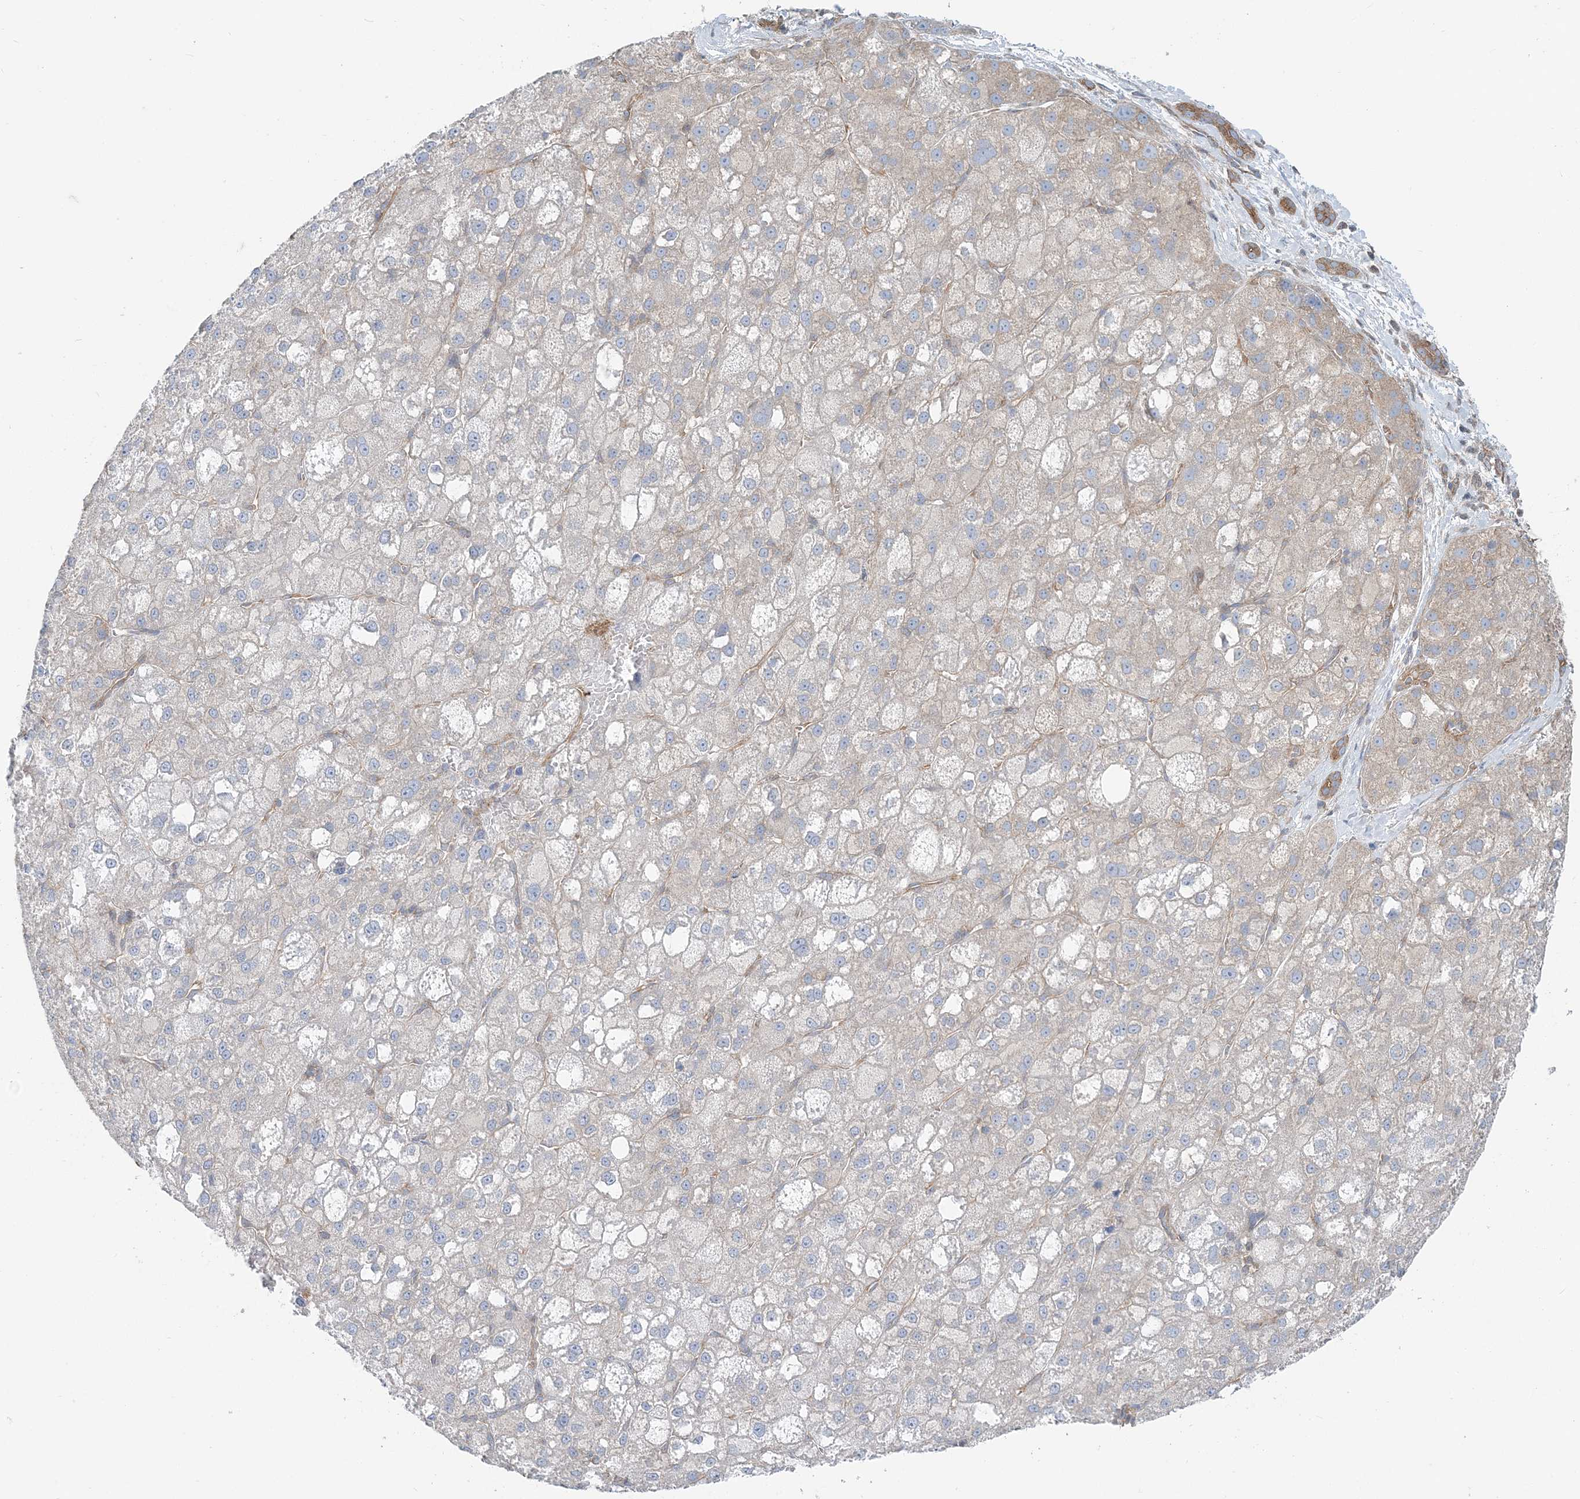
{"staining": {"intensity": "negative", "quantity": "none", "location": "none"}, "tissue": "liver cancer", "cell_type": "Tumor cells", "image_type": "cancer", "snomed": [{"axis": "morphology", "description": "Carcinoma, Hepatocellular, NOS"}, {"axis": "topography", "description": "Liver"}], "caption": "This is an immunohistochemistry (IHC) micrograph of liver cancer (hepatocellular carcinoma). There is no expression in tumor cells.", "gene": "MOB4", "patient": {"sex": "male", "age": 57}}